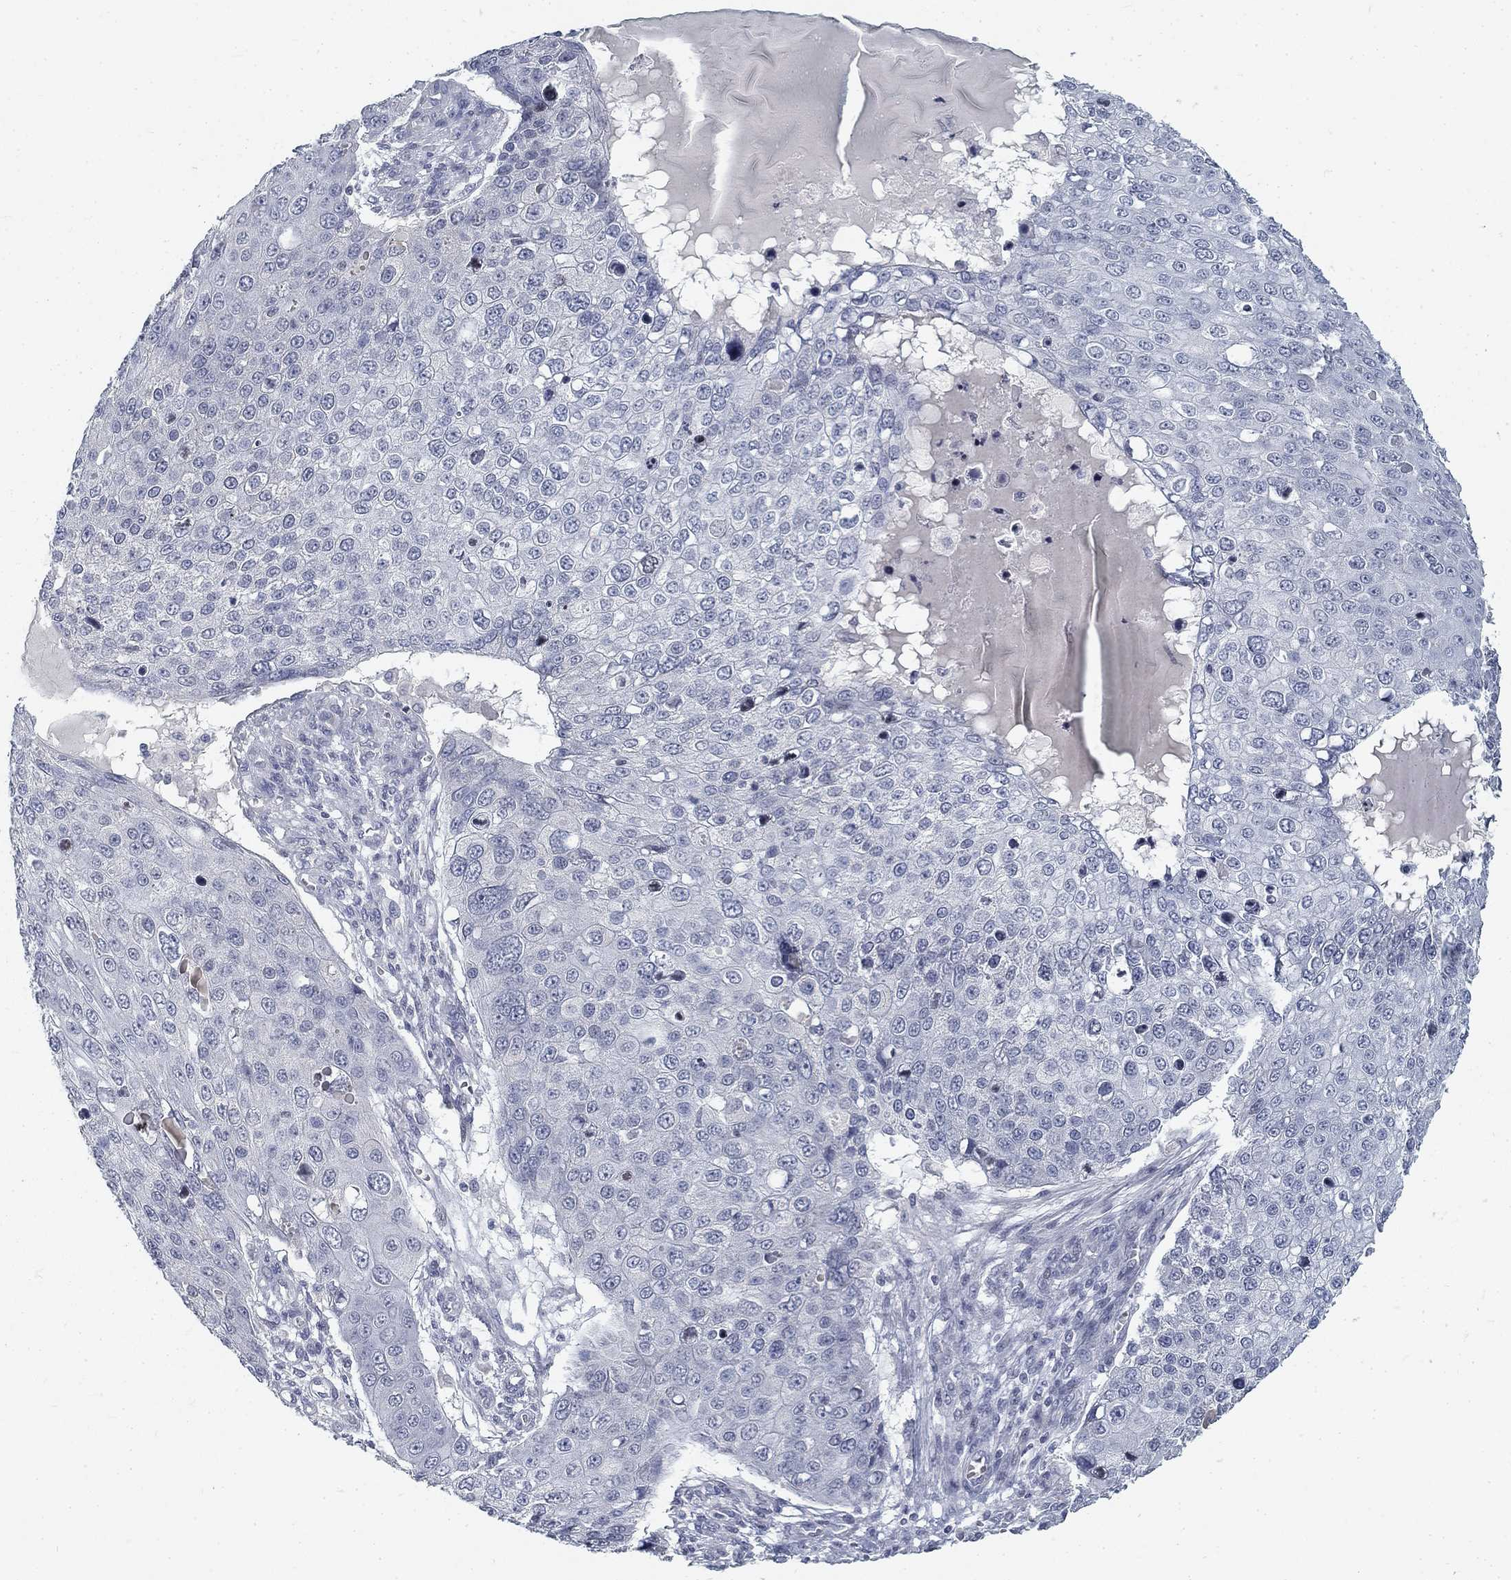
{"staining": {"intensity": "negative", "quantity": "none", "location": "none"}, "tissue": "skin cancer", "cell_type": "Tumor cells", "image_type": "cancer", "snomed": [{"axis": "morphology", "description": "Squamous cell carcinoma, NOS"}, {"axis": "topography", "description": "Skin"}], "caption": "The histopathology image demonstrates no significant staining in tumor cells of skin squamous cell carcinoma.", "gene": "ATP1A3", "patient": {"sex": "male", "age": 71}}